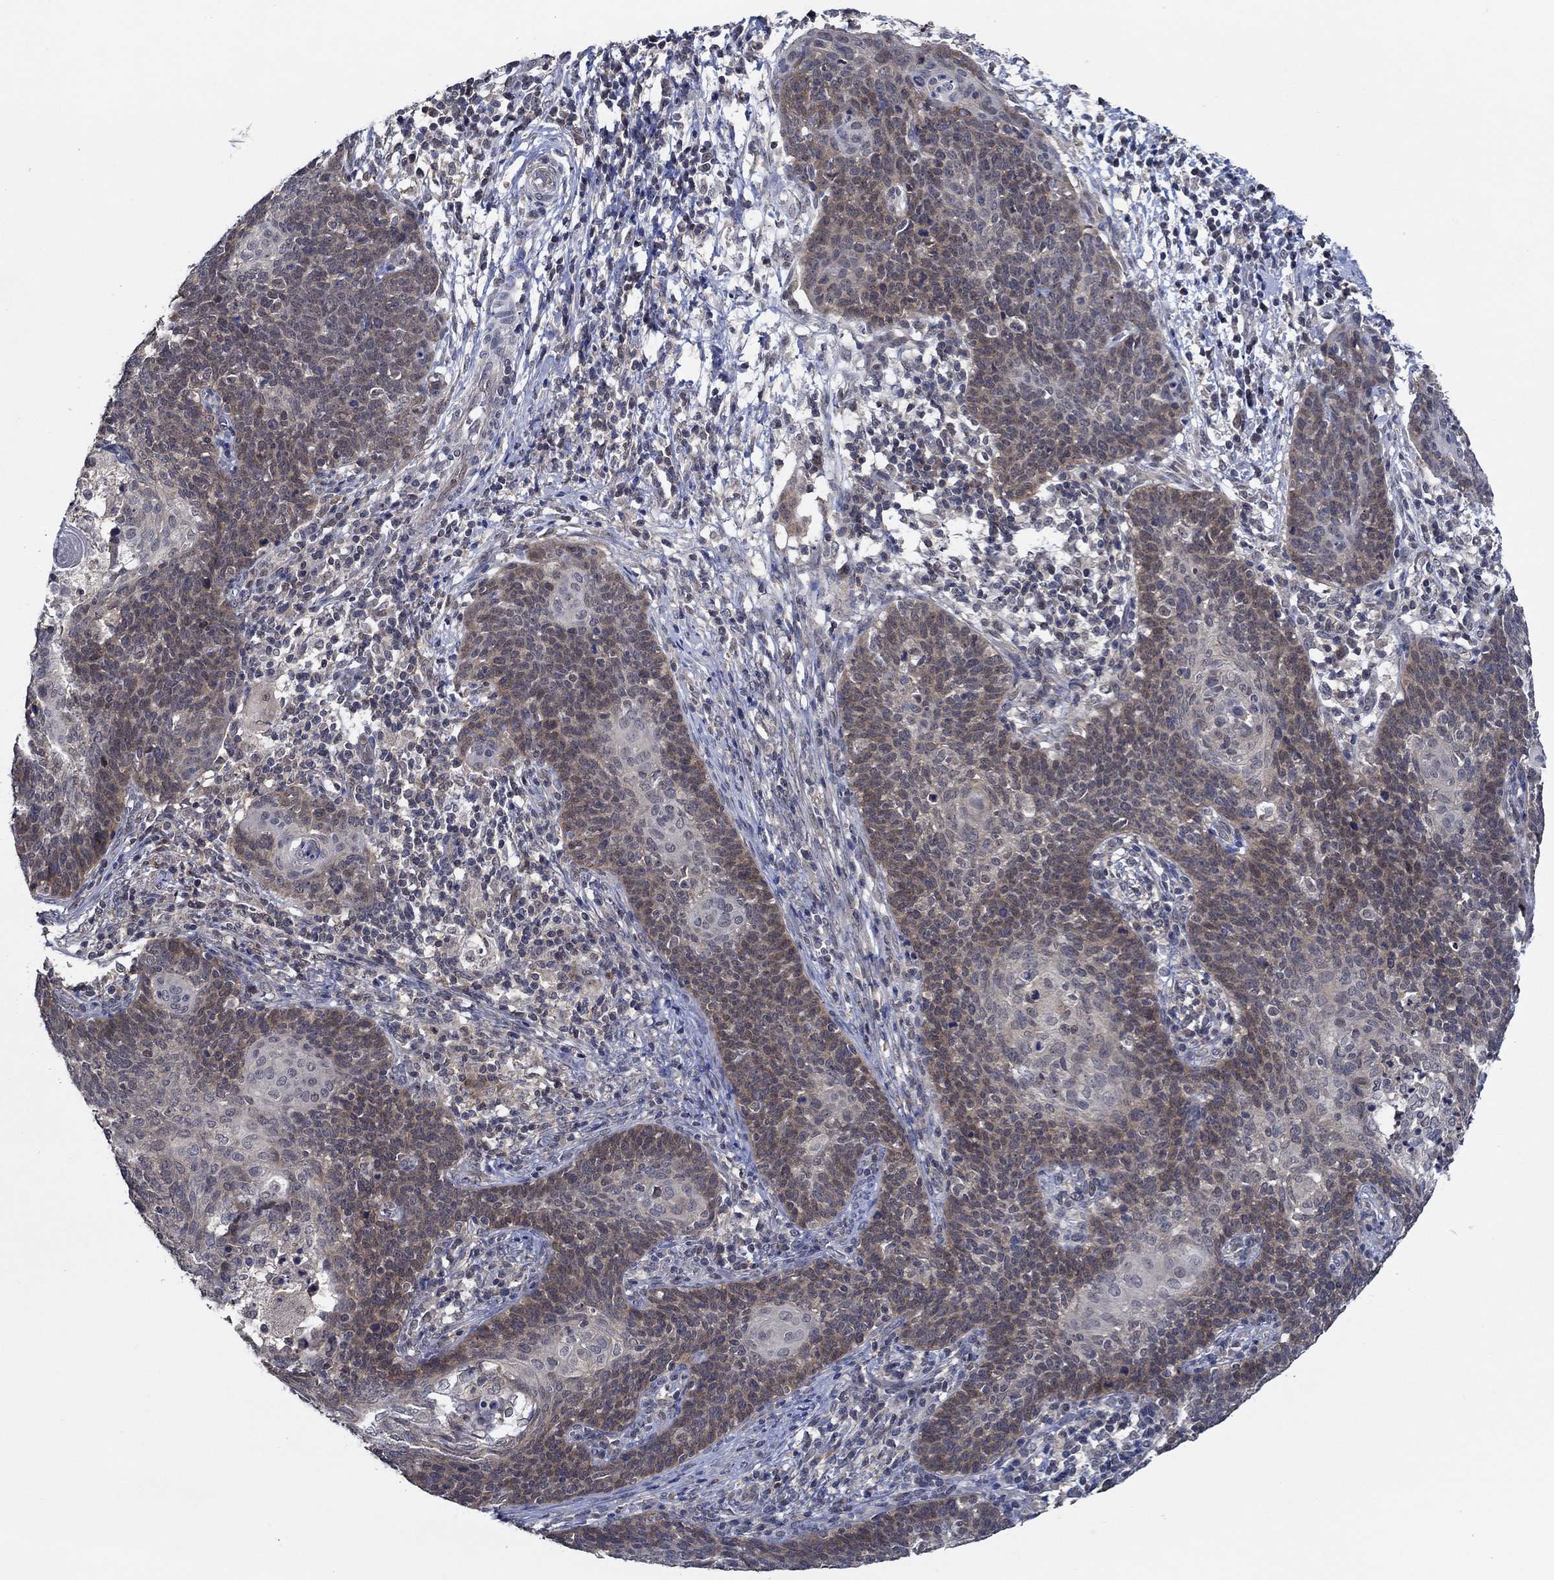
{"staining": {"intensity": "weak", "quantity": "25%-75%", "location": "cytoplasmic/membranous"}, "tissue": "cervical cancer", "cell_type": "Tumor cells", "image_type": "cancer", "snomed": [{"axis": "morphology", "description": "Squamous cell carcinoma, NOS"}, {"axis": "topography", "description": "Cervix"}], "caption": "Immunohistochemical staining of human cervical cancer (squamous cell carcinoma) displays weak cytoplasmic/membranous protein positivity in about 25%-75% of tumor cells.", "gene": "DACT1", "patient": {"sex": "female", "age": 39}}